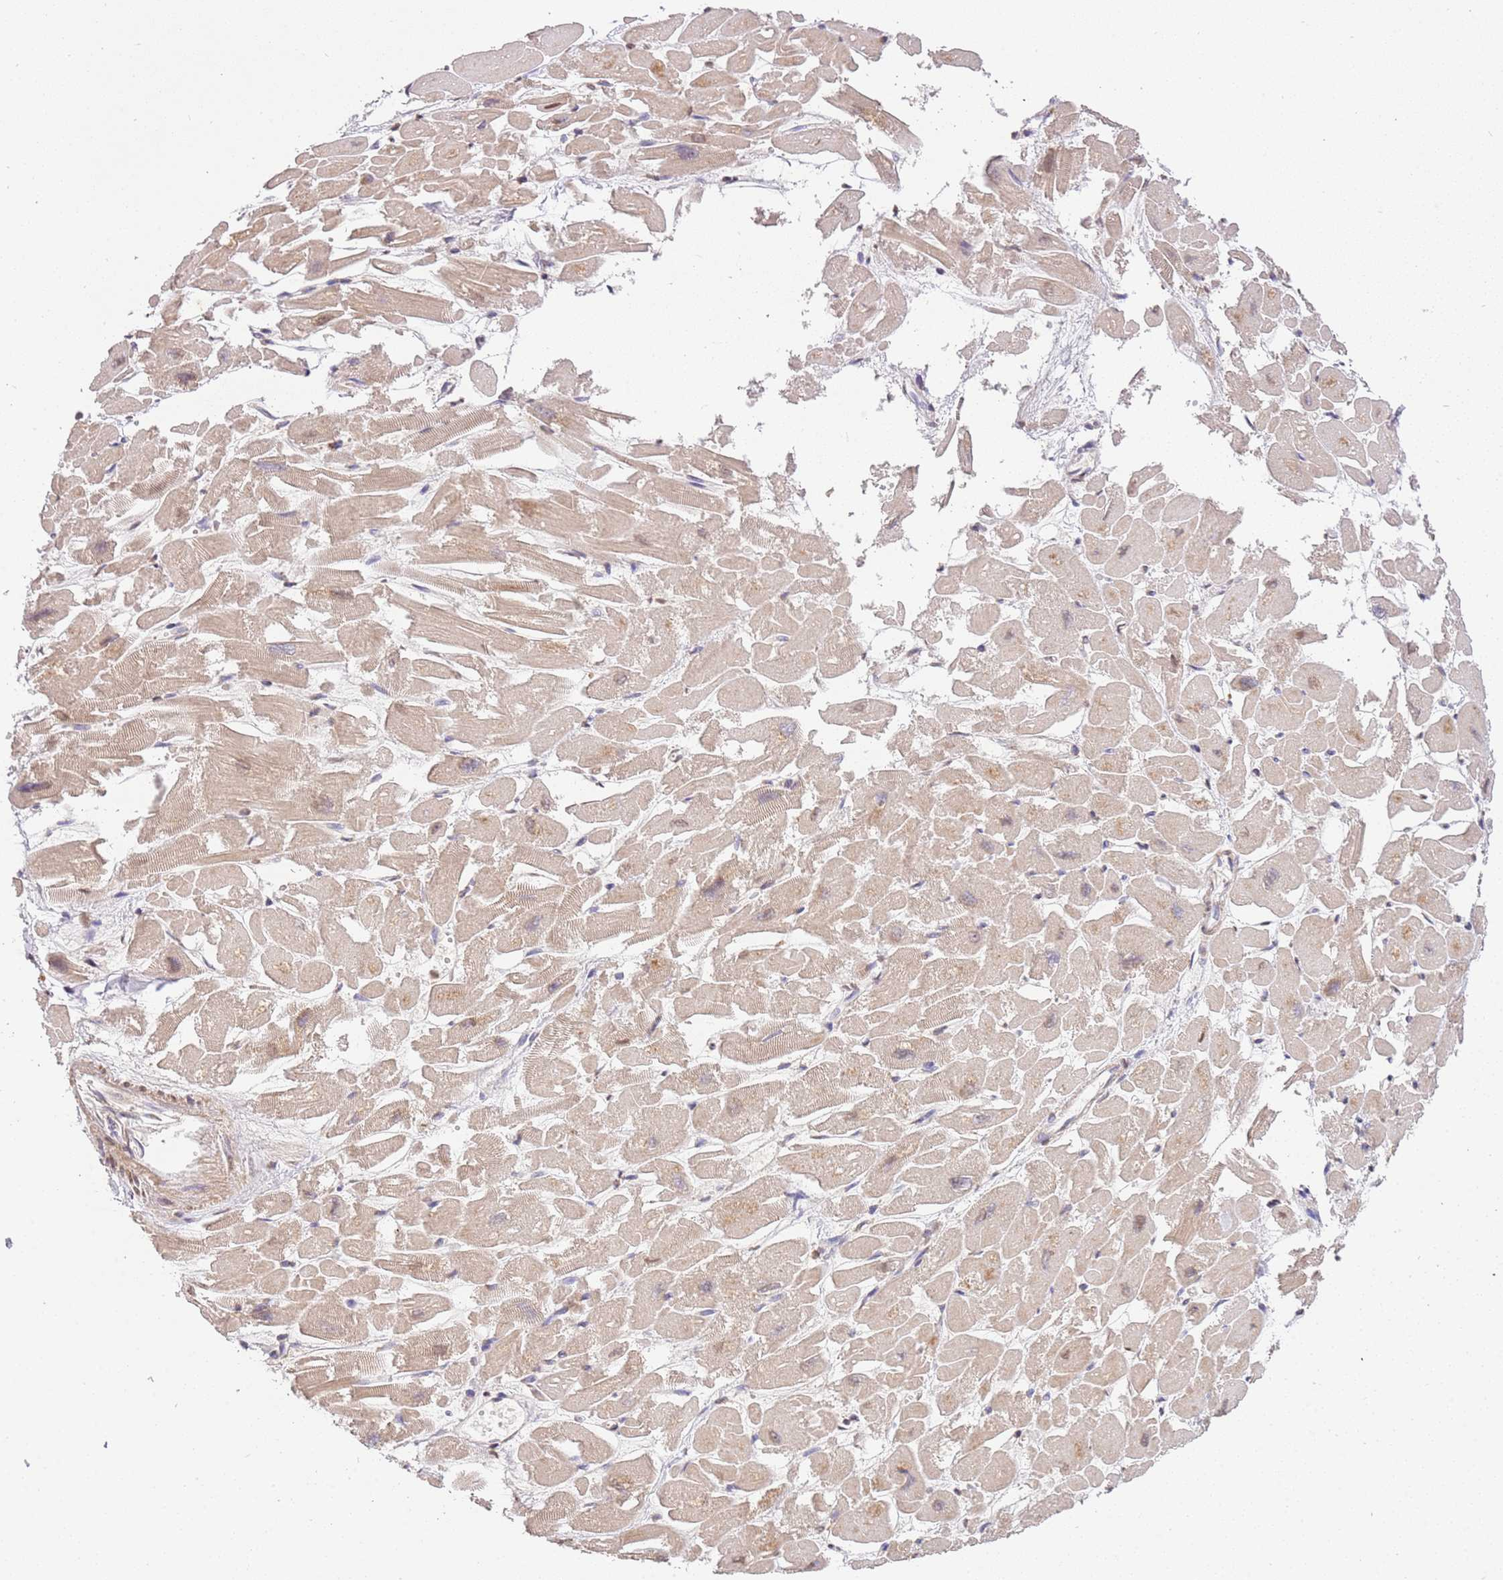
{"staining": {"intensity": "moderate", "quantity": "25%-75%", "location": "cytoplasmic/membranous"}, "tissue": "heart muscle", "cell_type": "Cardiomyocytes", "image_type": "normal", "snomed": [{"axis": "morphology", "description": "Normal tissue, NOS"}, {"axis": "topography", "description": "Heart"}], "caption": "This micrograph demonstrates IHC staining of benign human heart muscle, with medium moderate cytoplasmic/membranous expression in about 25%-75% of cardiomyocytes.", "gene": "SLC16A4", "patient": {"sex": "male", "age": 54}}